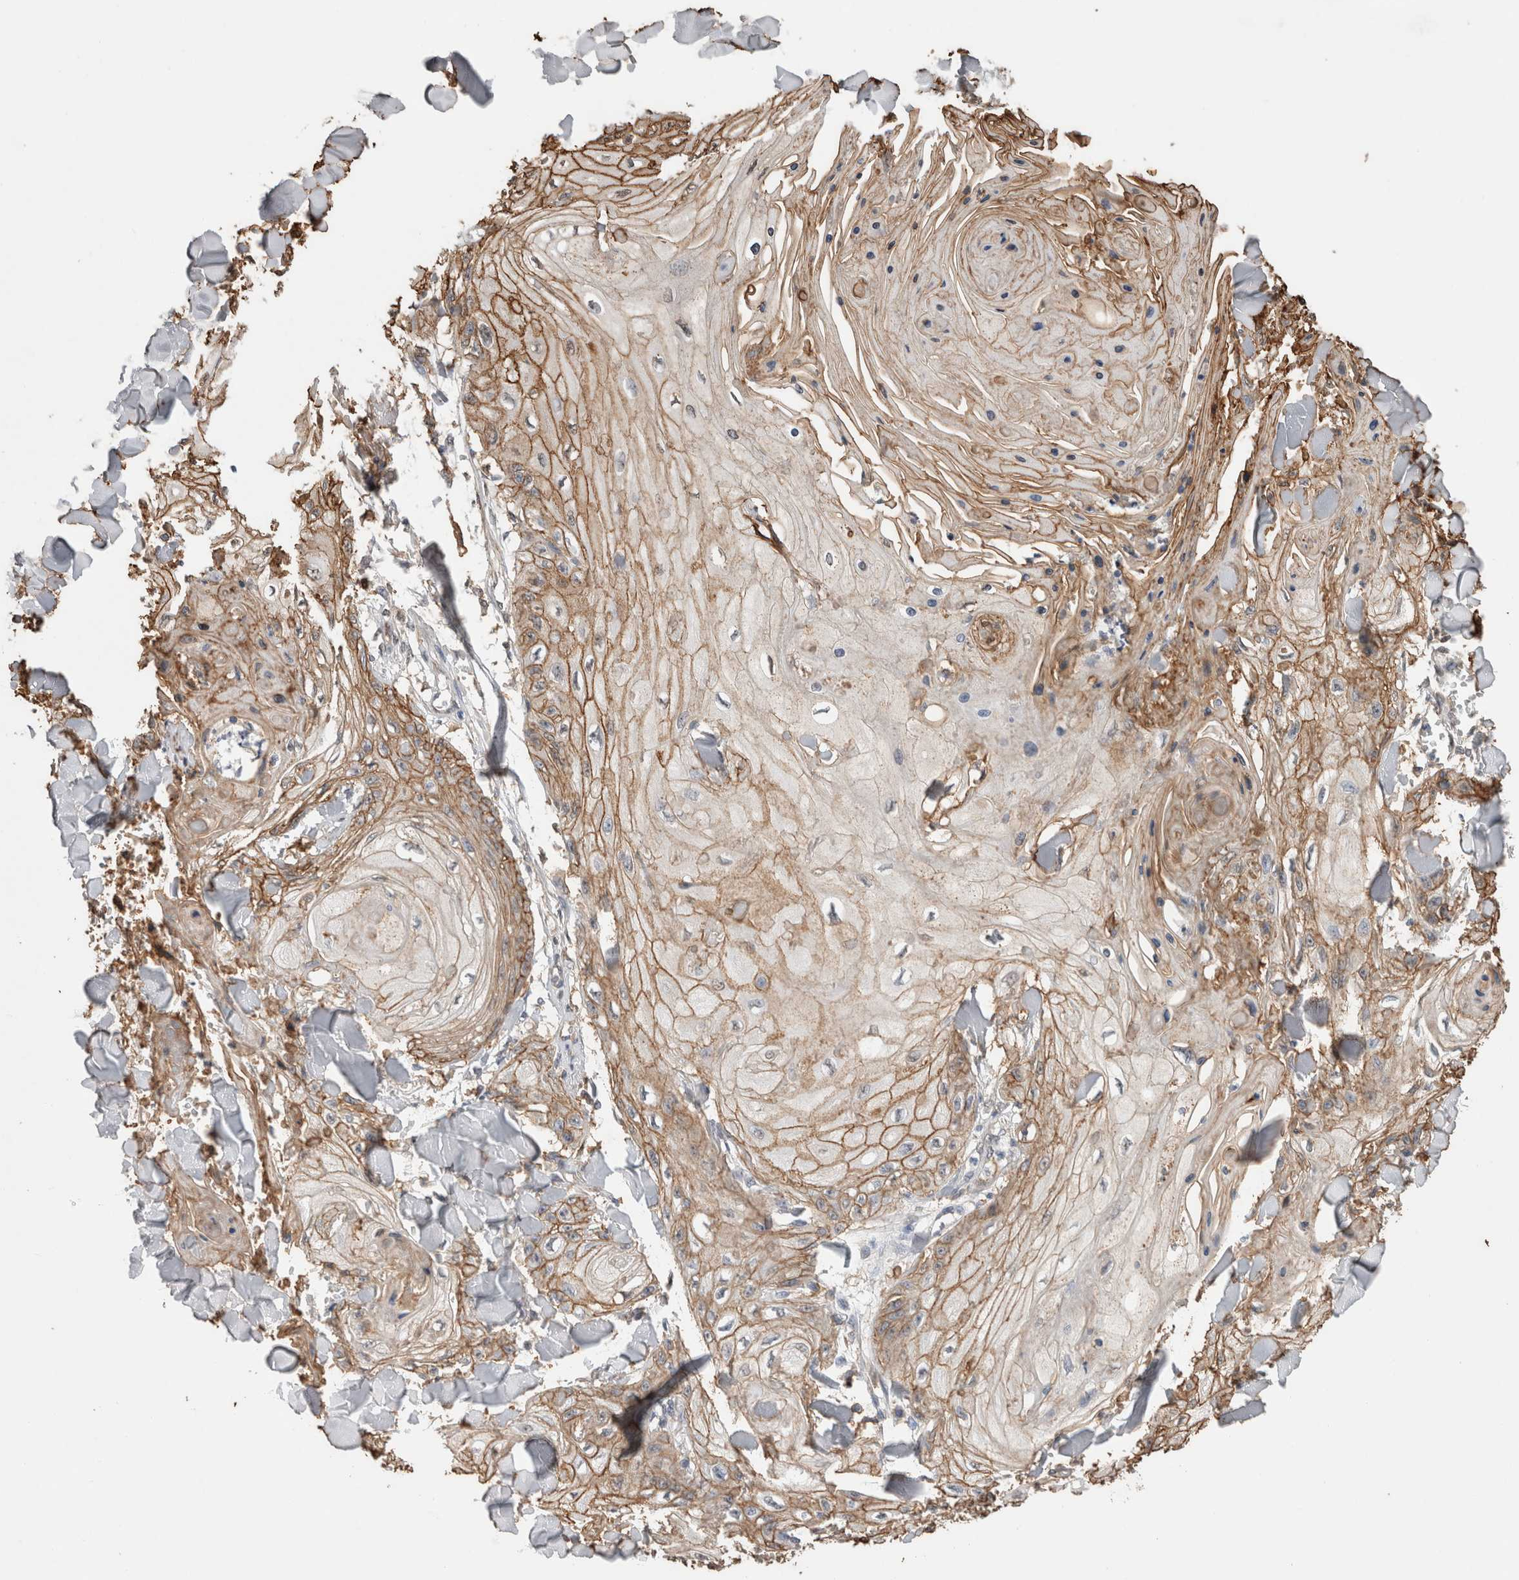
{"staining": {"intensity": "moderate", "quantity": ">75%", "location": "cytoplasmic/membranous"}, "tissue": "skin cancer", "cell_type": "Tumor cells", "image_type": "cancer", "snomed": [{"axis": "morphology", "description": "Squamous cell carcinoma, NOS"}, {"axis": "topography", "description": "Skin"}], "caption": "Tumor cells demonstrate medium levels of moderate cytoplasmic/membranous staining in approximately >75% of cells in human skin cancer (squamous cell carcinoma).", "gene": "S100A10", "patient": {"sex": "male", "age": 74}}